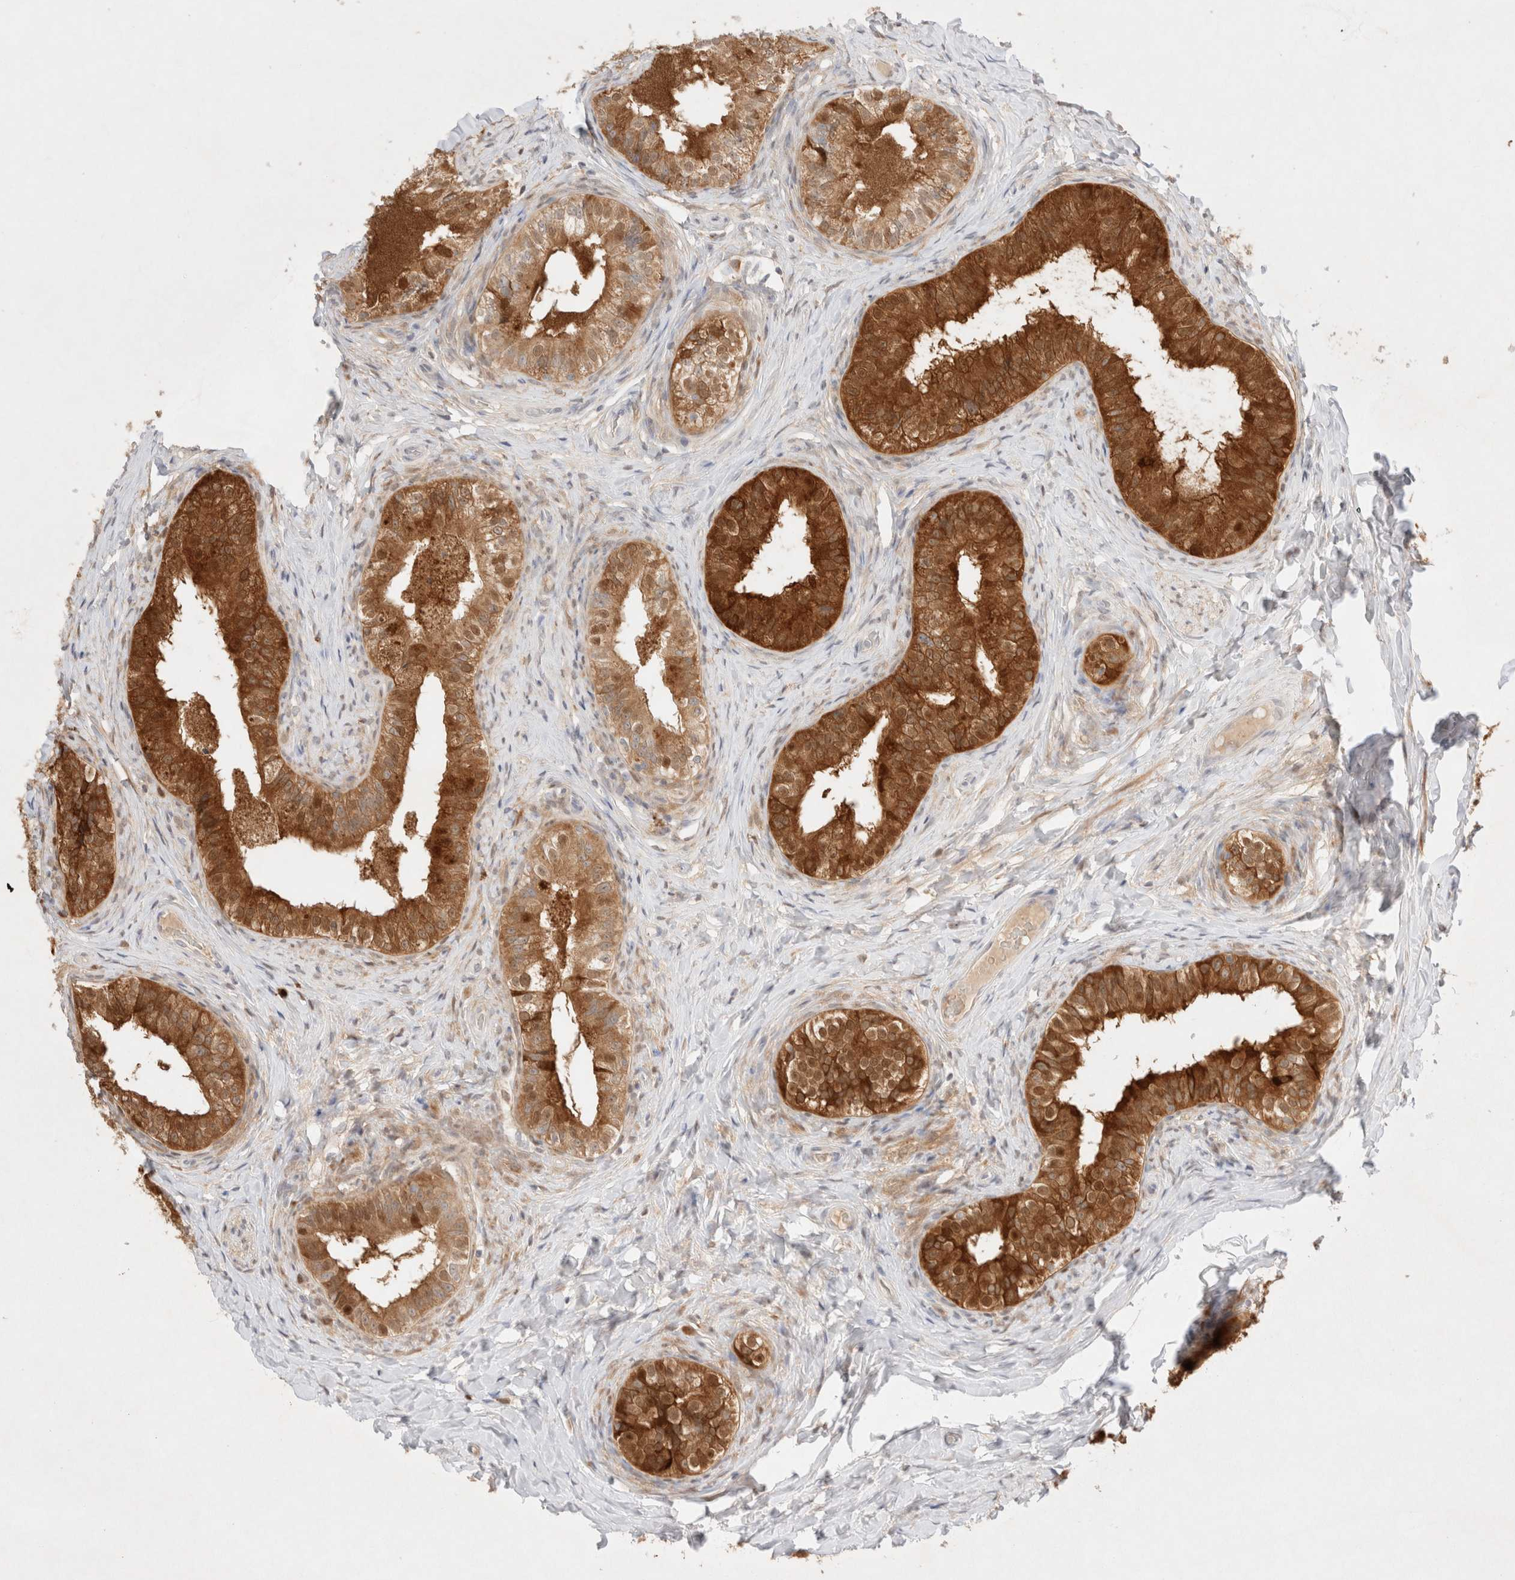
{"staining": {"intensity": "strong", "quantity": ">75%", "location": "cytoplasmic/membranous"}, "tissue": "epididymis", "cell_type": "Glandular cells", "image_type": "normal", "snomed": [{"axis": "morphology", "description": "Normal tissue, NOS"}, {"axis": "topography", "description": "Epididymis"}], "caption": "A photomicrograph of epididymis stained for a protein demonstrates strong cytoplasmic/membranous brown staining in glandular cells.", "gene": "STARD10", "patient": {"sex": "male", "age": 49}}